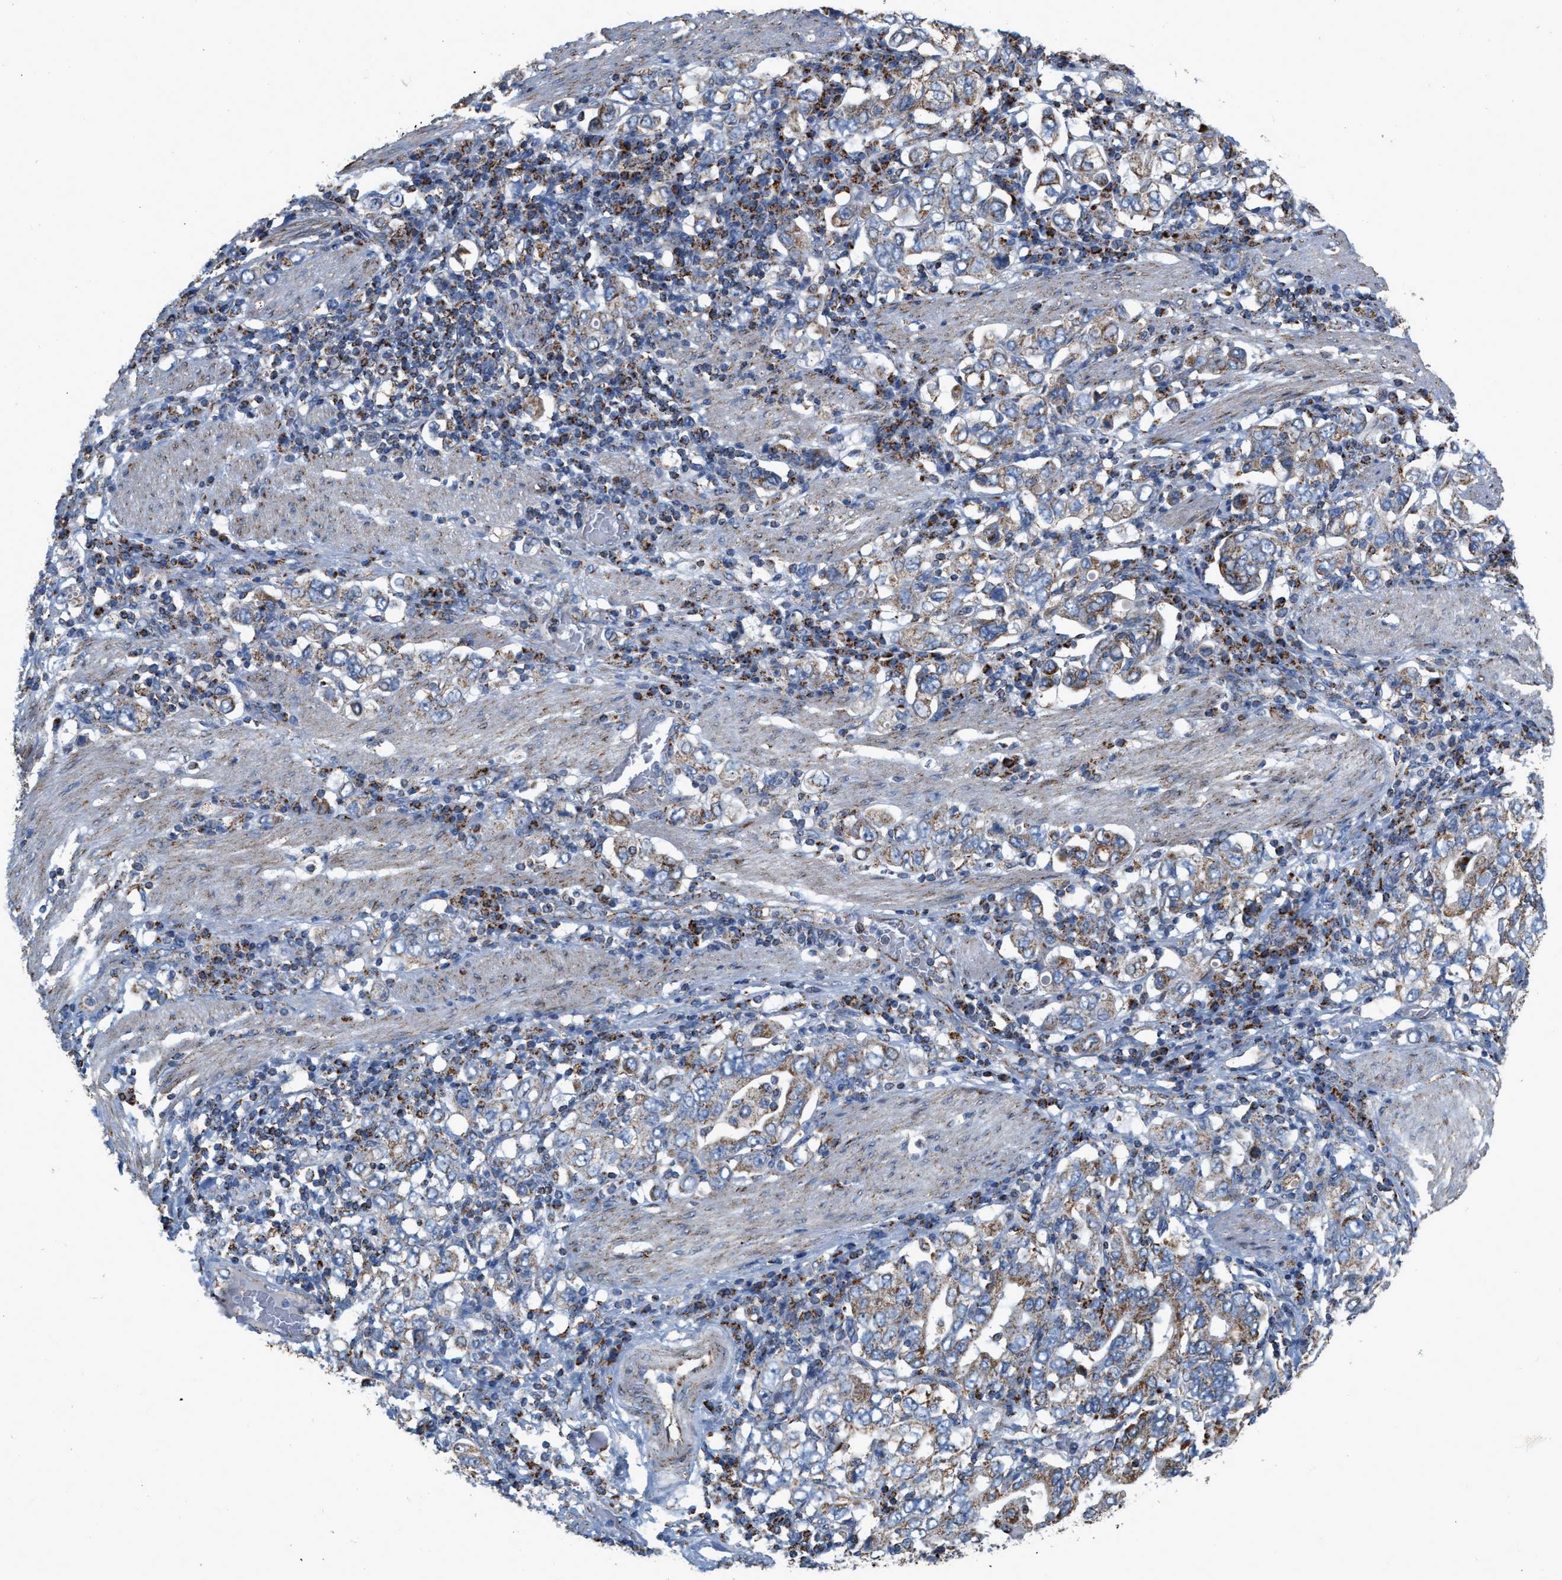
{"staining": {"intensity": "moderate", "quantity": "25%-75%", "location": "cytoplasmic/membranous"}, "tissue": "stomach cancer", "cell_type": "Tumor cells", "image_type": "cancer", "snomed": [{"axis": "morphology", "description": "Adenocarcinoma, NOS"}, {"axis": "topography", "description": "Stomach, upper"}], "caption": "This is an image of immunohistochemistry staining of stomach cancer (adenocarcinoma), which shows moderate staining in the cytoplasmic/membranous of tumor cells.", "gene": "CBLB", "patient": {"sex": "male", "age": 62}}